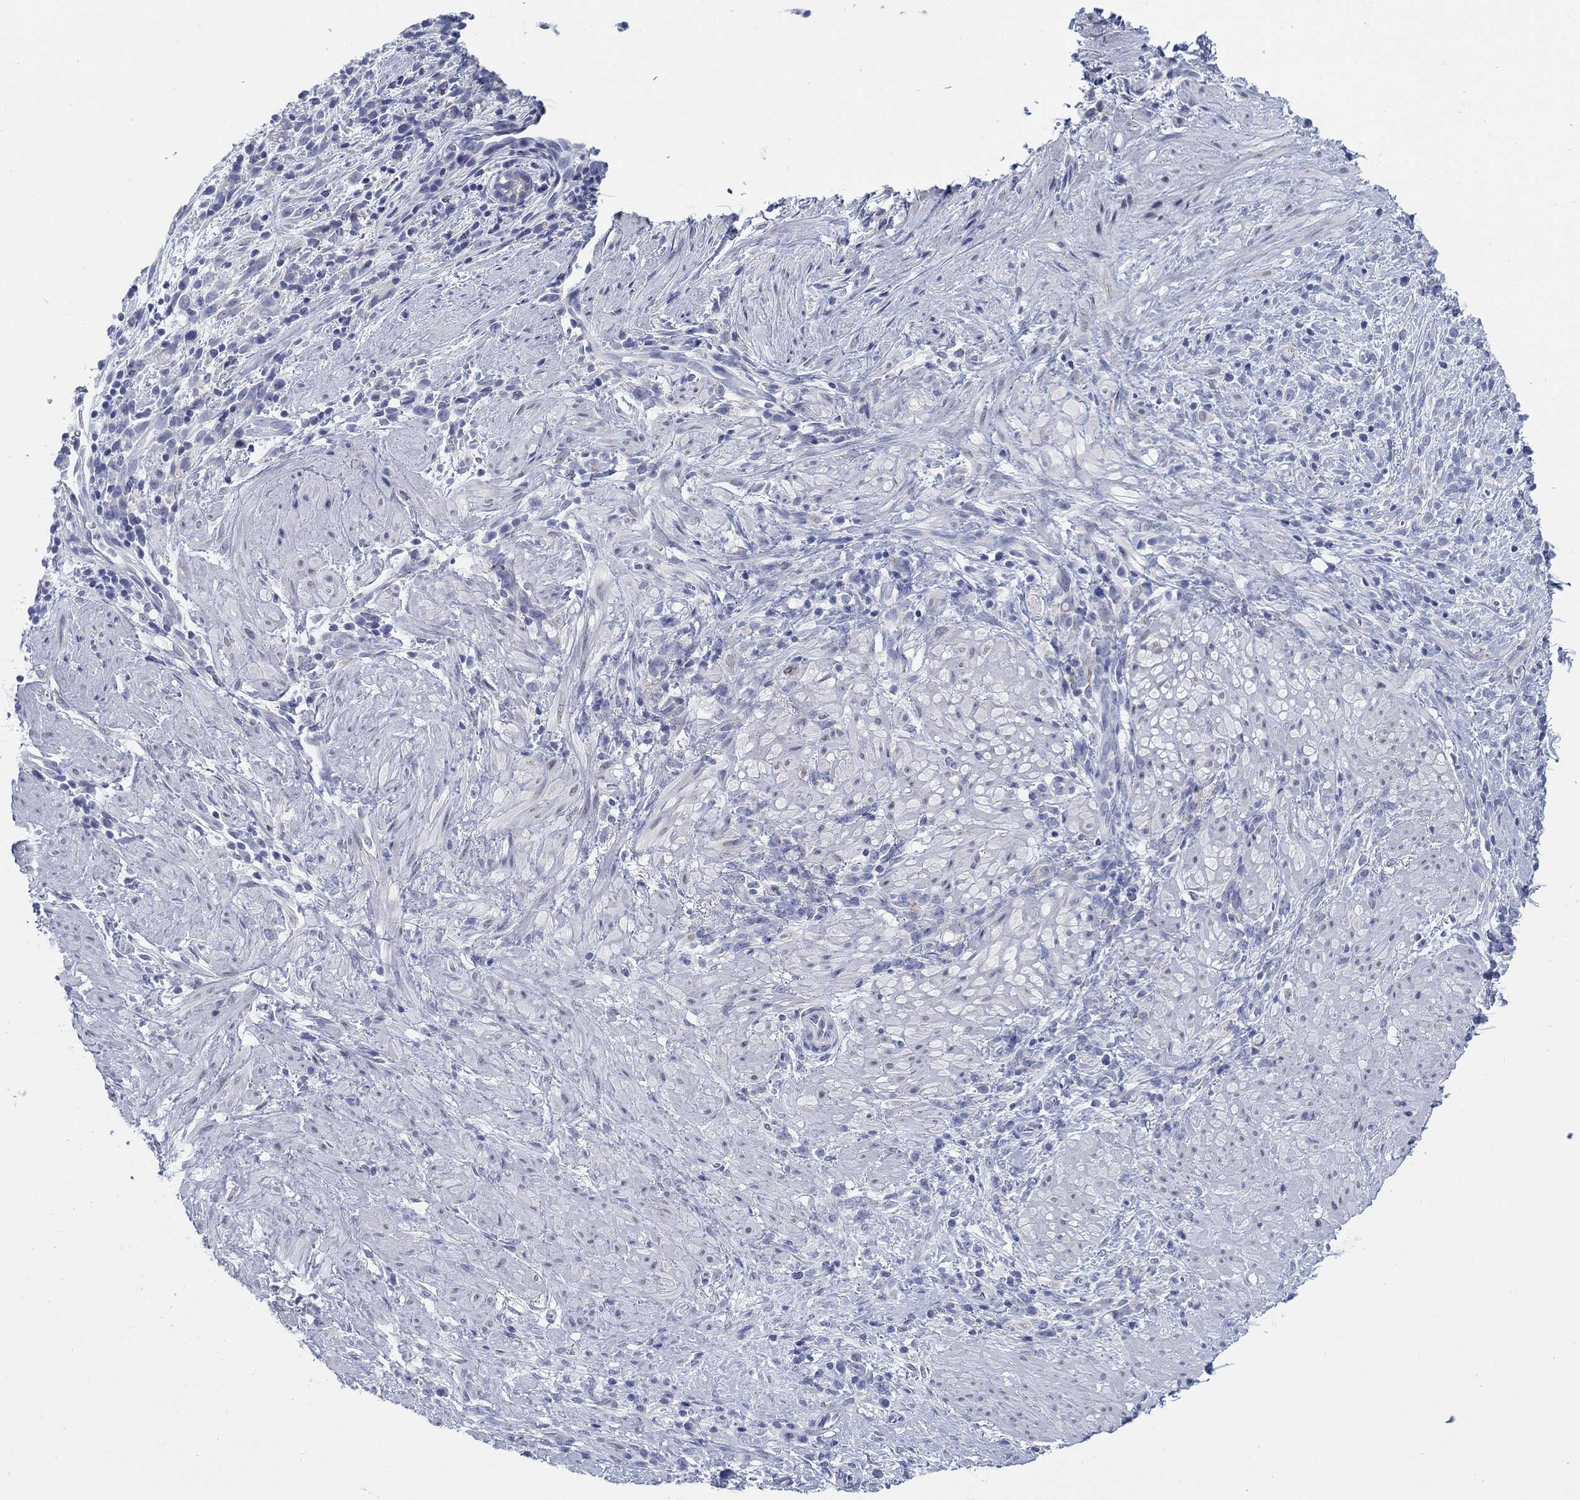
{"staining": {"intensity": "negative", "quantity": "none", "location": "none"}, "tissue": "stomach cancer", "cell_type": "Tumor cells", "image_type": "cancer", "snomed": [{"axis": "morphology", "description": "Adenocarcinoma, NOS"}, {"axis": "topography", "description": "Stomach"}], "caption": "An immunohistochemistry histopathology image of stomach cancer (adenocarcinoma) is shown. There is no staining in tumor cells of stomach cancer (adenocarcinoma). The staining was performed using DAB (3,3'-diaminobenzidine) to visualize the protein expression in brown, while the nuclei were stained in blue with hematoxylin (Magnification: 20x).", "gene": "SCCPDH", "patient": {"sex": "female", "age": 57}}